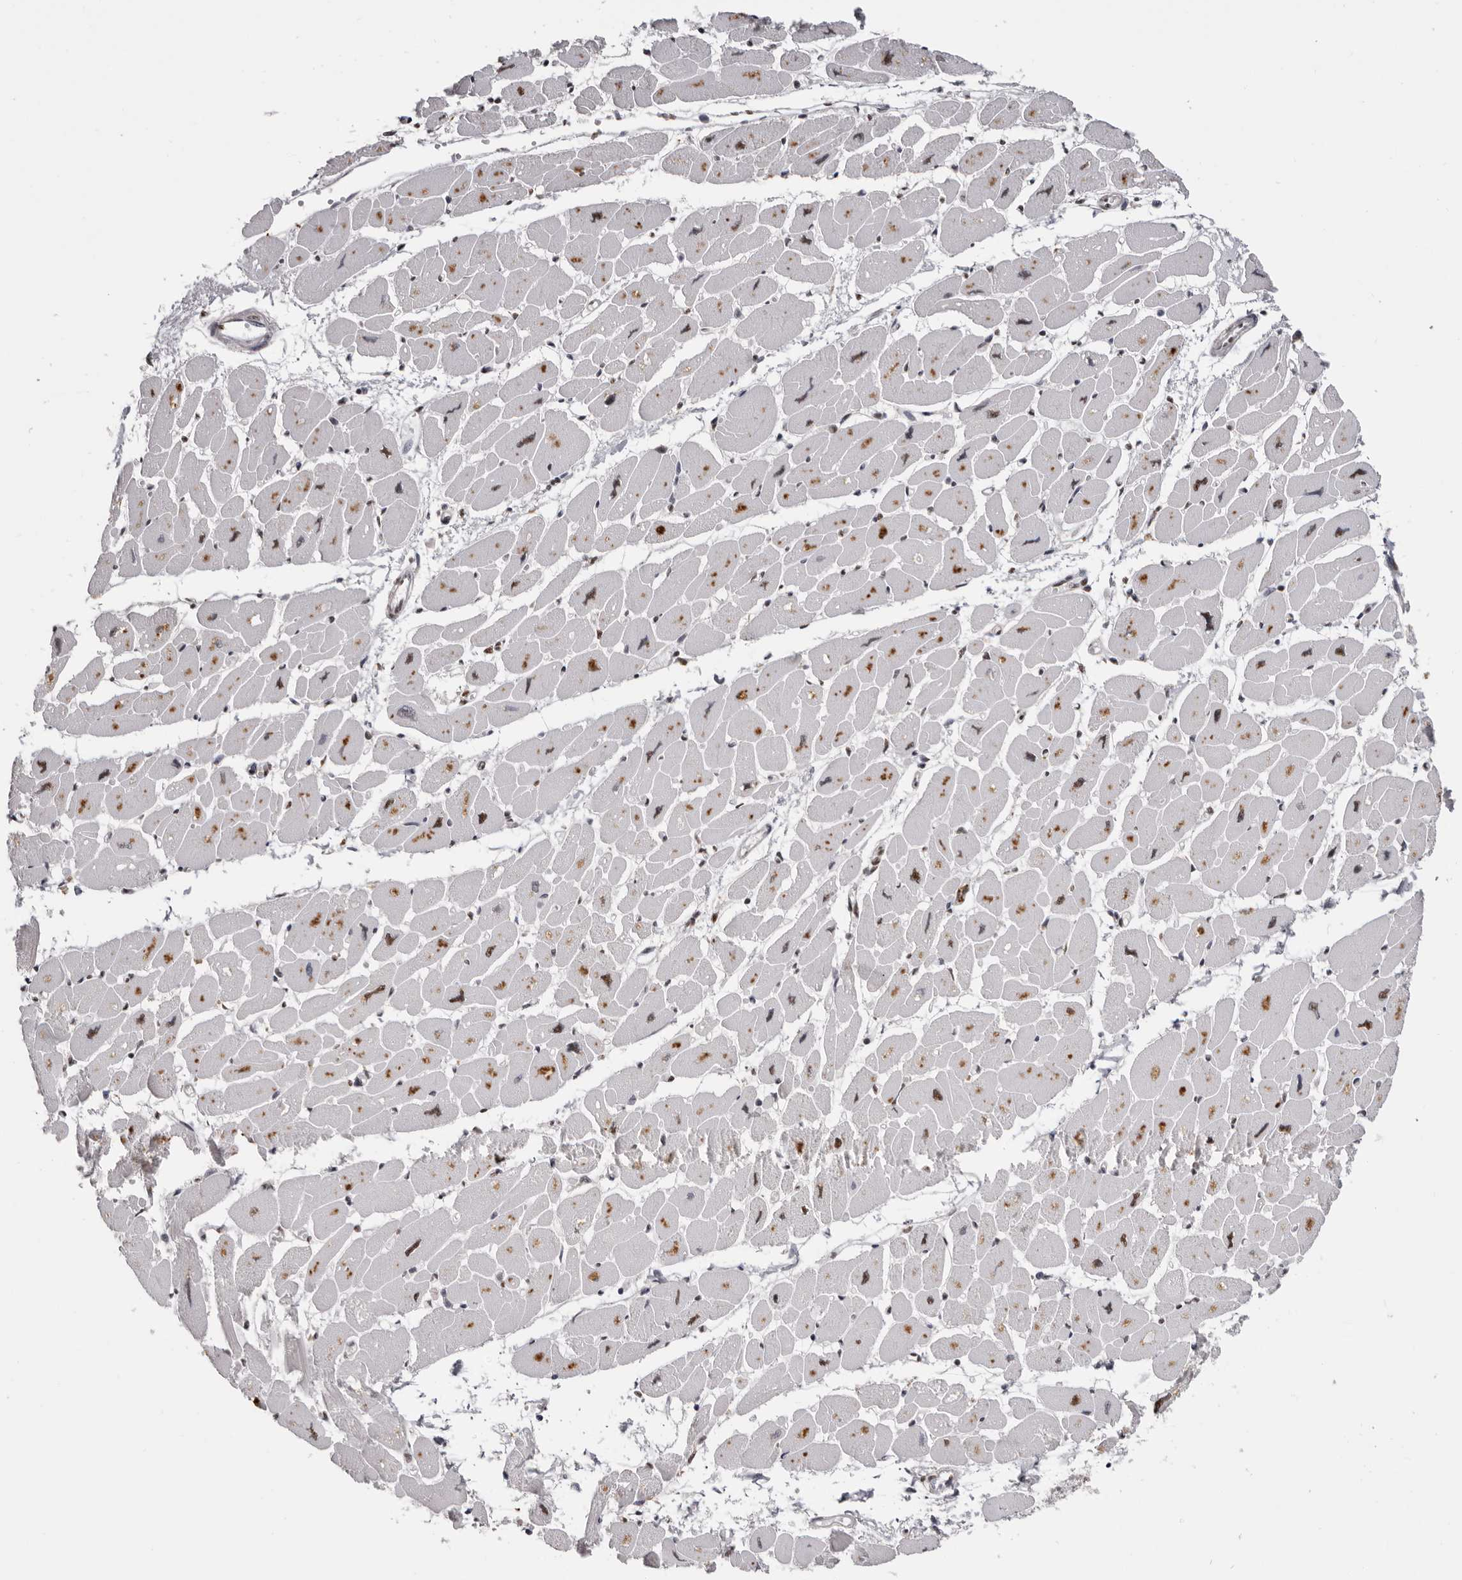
{"staining": {"intensity": "strong", "quantity": "<25%", "location": "nuclear"}, "tissue": "heart muscle", "cell_type": "Cardiomyocytes", "image_type": "normal", "snomed": [{"axis": "morphology", "description": "Normal tissue, NOS"}, {"axis": "topography", "description": "Heart"}], "caption": "Immunohistochemistry (IHC) of benign human heart muscle reveals medium levels of strong nuclear expression in about <25% of cardiomyocytes. The staining is performed using DAB (3,3'-diaminobenzidine) brown chromogen to label protein expression. The nuclei are counter-stained blue using hematoxylin.", "gene": "SCAF4", "patient": {"sex": "female", "age": 54}}